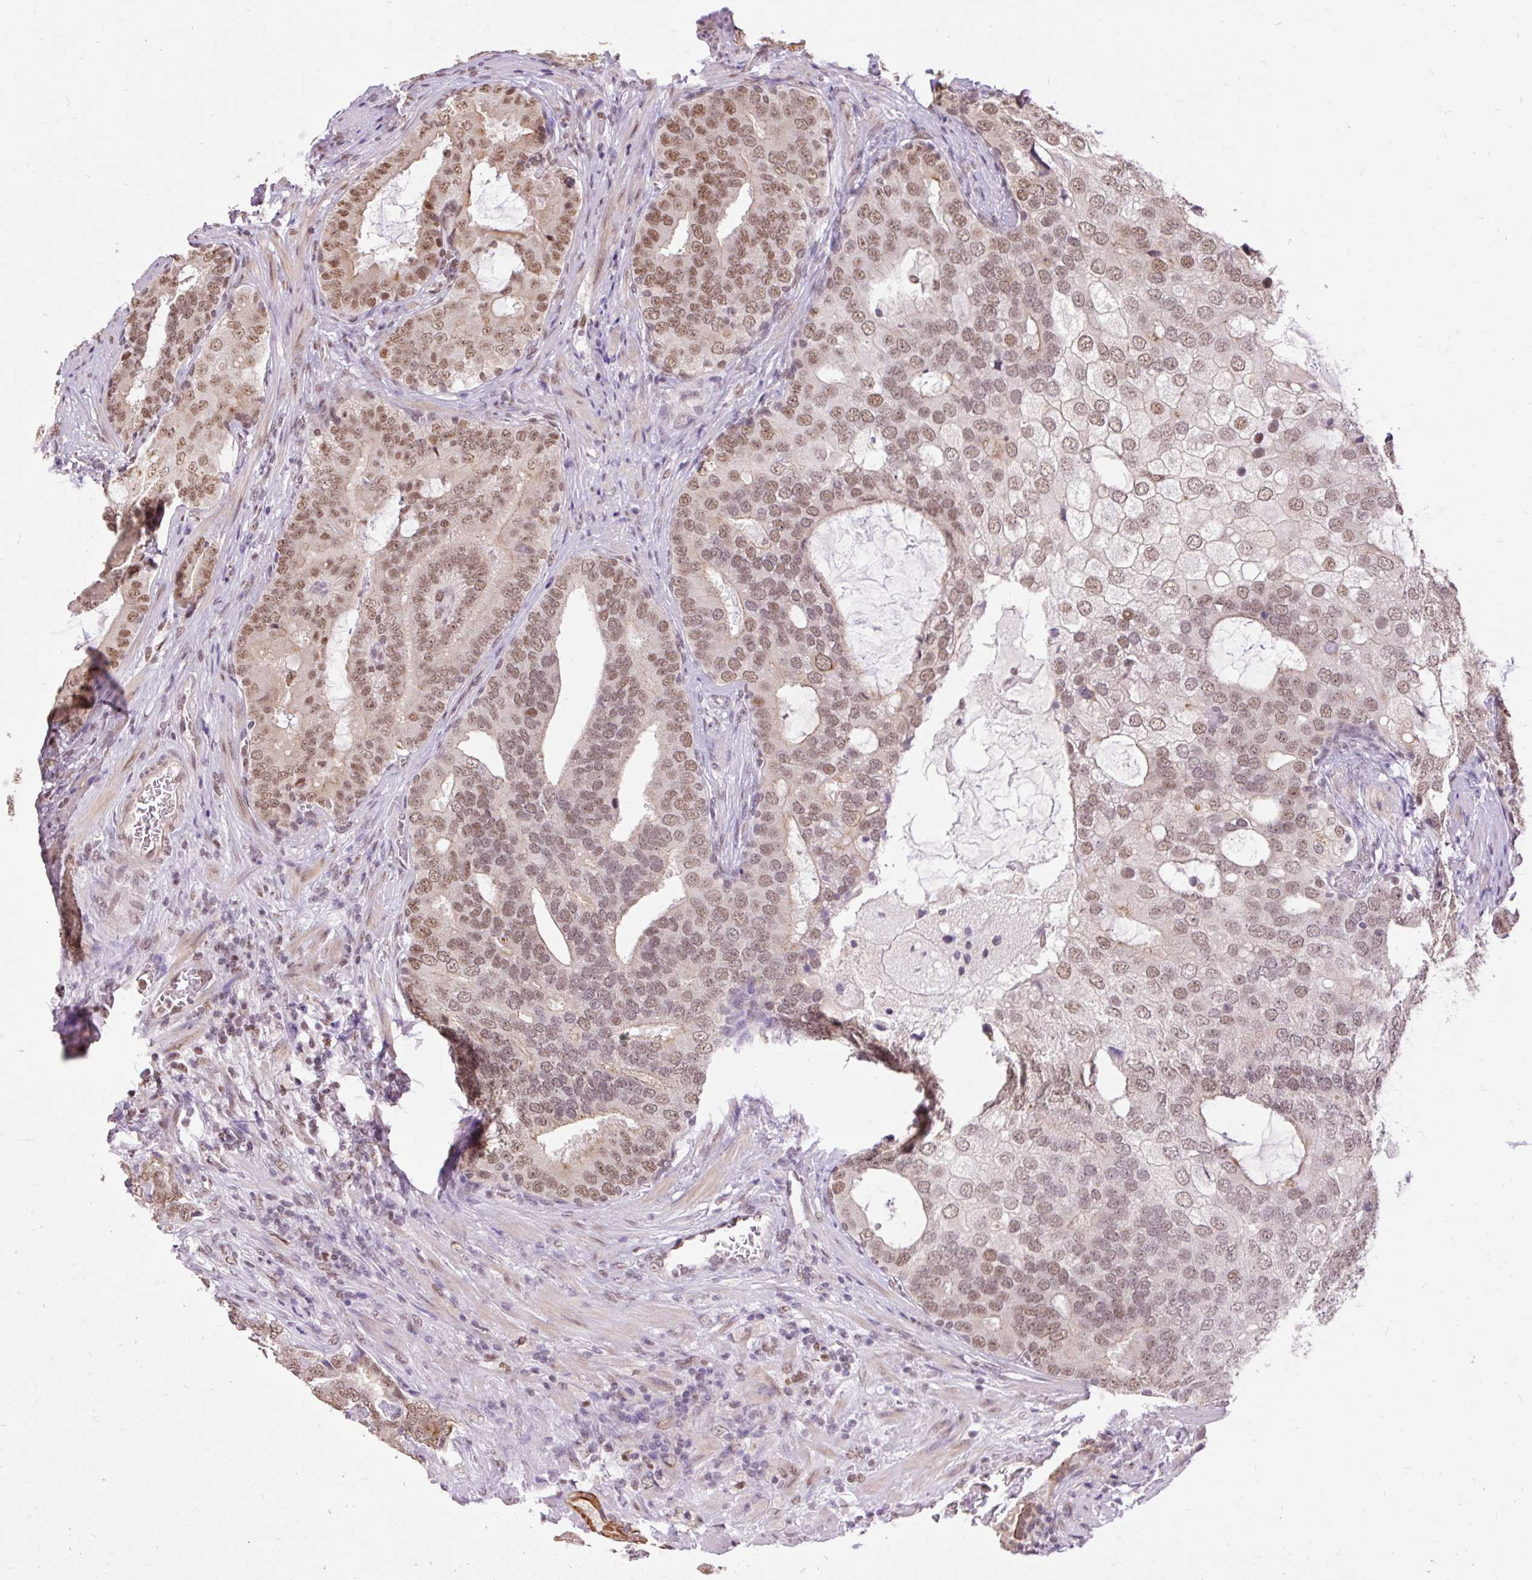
{"staining": {"intensity": "moderate", "quantity": ">75%", "location": "nuclear"}, "tissue": "prostate cancer", "cell_type": "Tumor cells", "image_type": "cancer", "snomed": [{"axis": "morphology", "description": "Adenocarcinoma, High grade"}, {"axis": "topography", "description": "Prostate"}], "caption": "Immunohistochemistry (DAB (3,3'-diaminobenzidine)) staining of human prostate high-grade adenocarcinoma shows moderate nuclear protein positivity in approximately >75% of tumor cells.", "gene": "NPIPB12", "patient": {"sex": "male", "age": 55}}